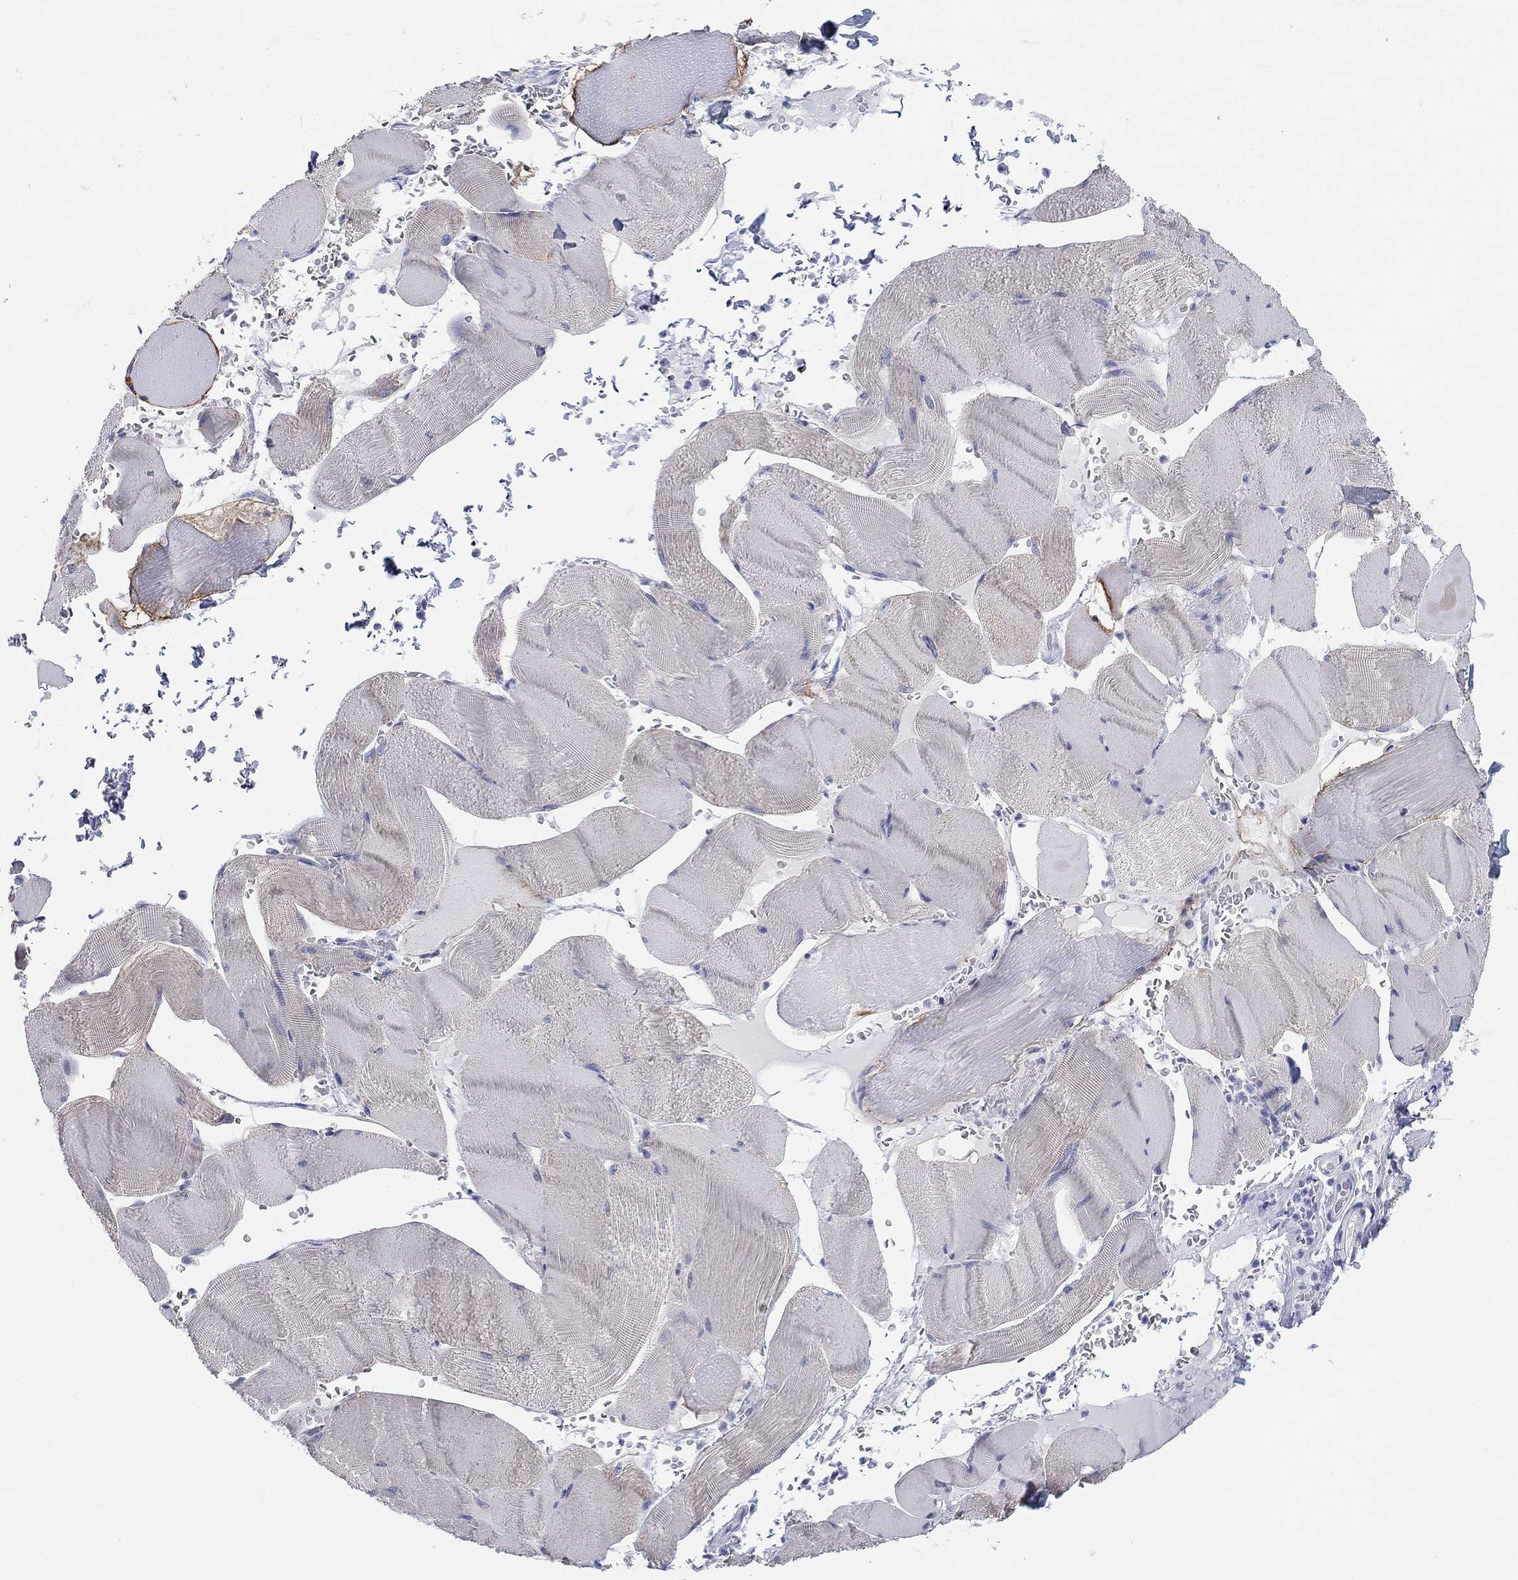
{"staining": {"intensity": "negative", "quantity": "none", "location": "none"}, "tissue": "skeletal muscle", "cell_type": "Myocytes", "image_type": "normal", "snomed": [{"axis": "morphology", "description": "Normal tissue, NOS"}, {"axis": "topography", "description": "Skeletal muscle"}], "caption": "This is an immunohistochemistry (IHC) photomicrograph of benign human skeletal muscle. There is no positivity in myocytes.", "gene": "ATP1B1", "patient": {"sex": "male", "age": 56}}